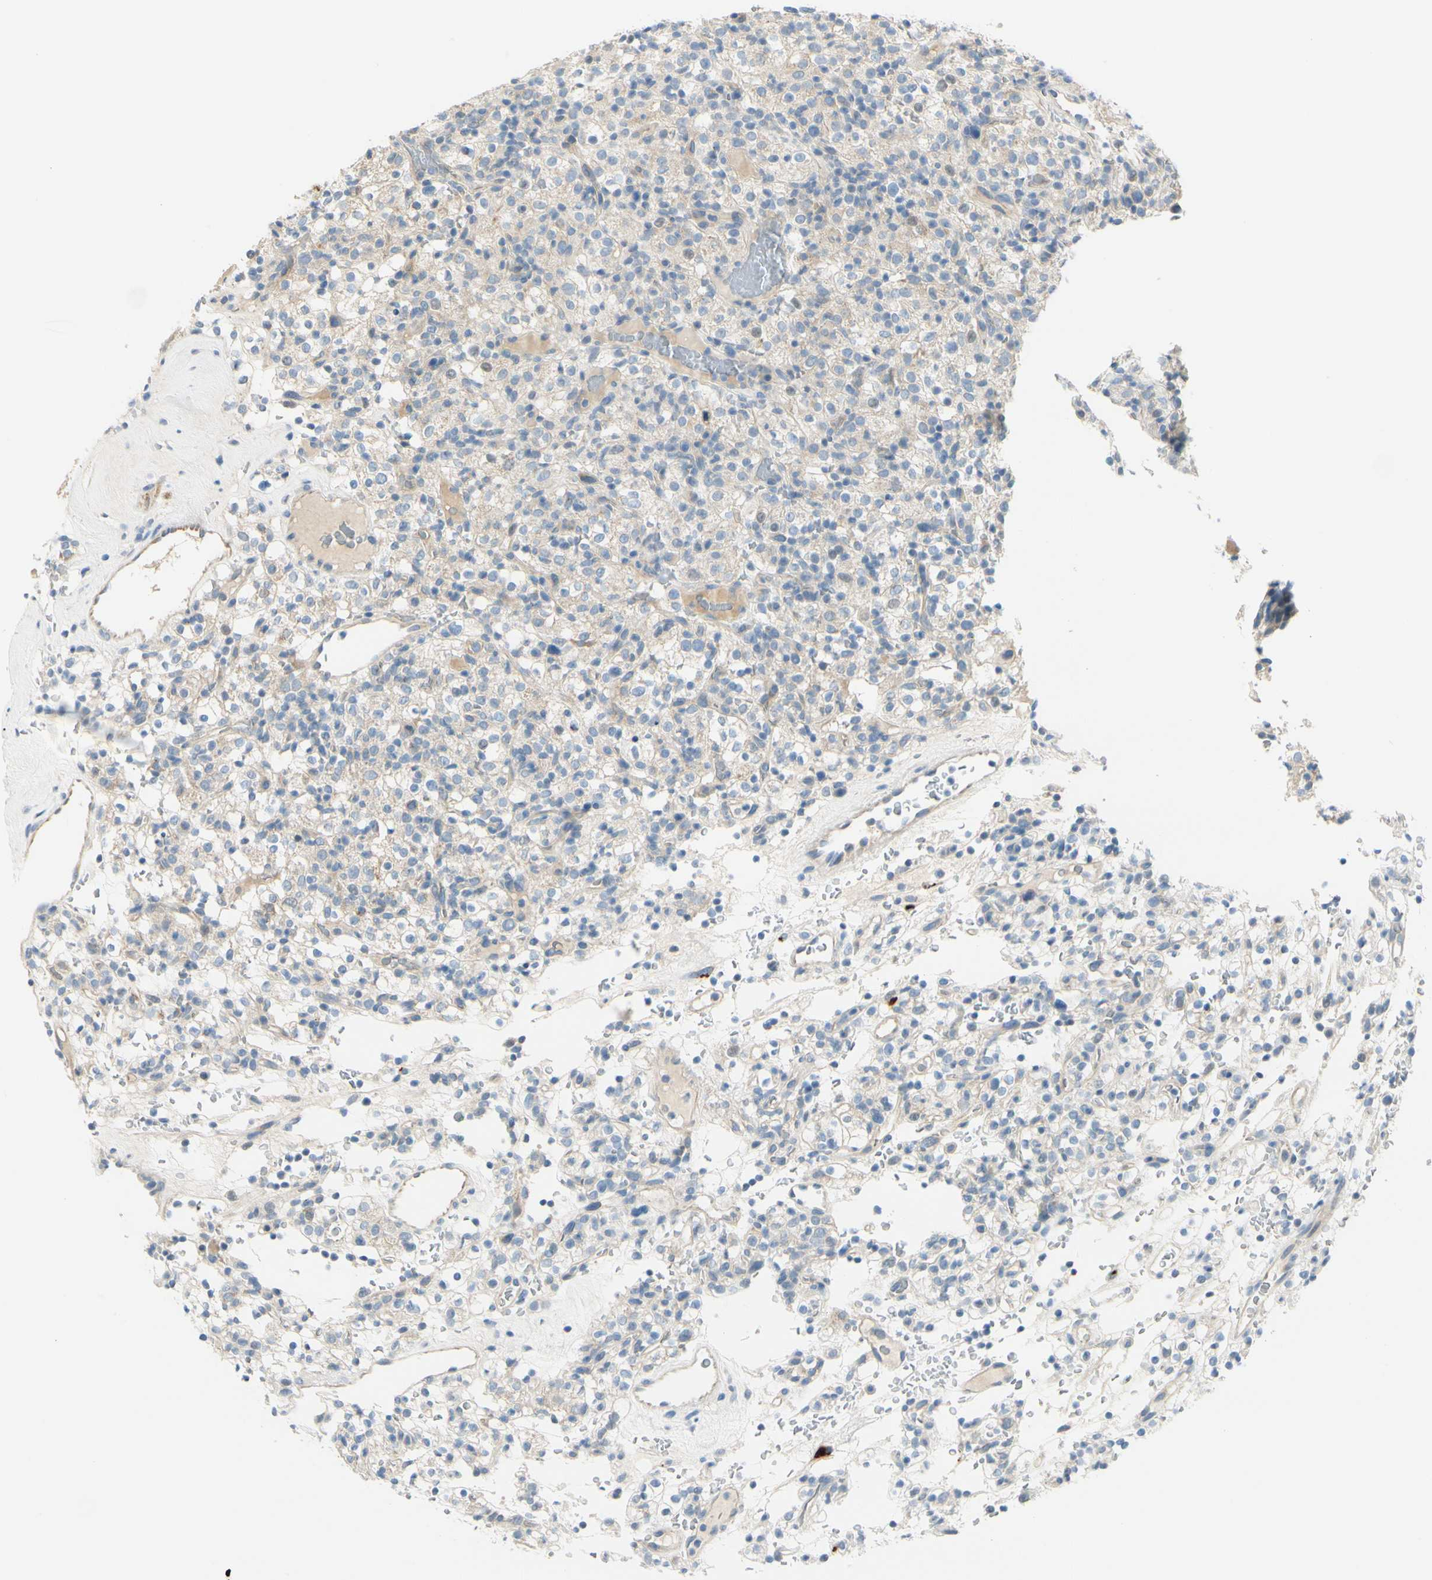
{"staining": {"intensity": "weak", "quantity": "25%-75%", "location": "cytoplasmic/membranous"}, "tissue": "renal cancer", "cell_type": "Tumor cells", "image_type": "cancer", "snomed": [{"axis": "morphology", "description": "Normal tissue, NOS"}, {"axis": "morphology", "description": "Adenocarcinoma, NOS"}, {"axis": "topography", "description": "Kidney"}], "caption": "Tumor cells demonstrate weak cytoplasmic/membranous positivity in approximately 25%-75% of cells in adenocarcinoma (renal). (brown staining indicates protein expression, while blue staining denotes nuclei).", "gene": "GALNT5", "patient": {"sex": "female", "age": 72}}